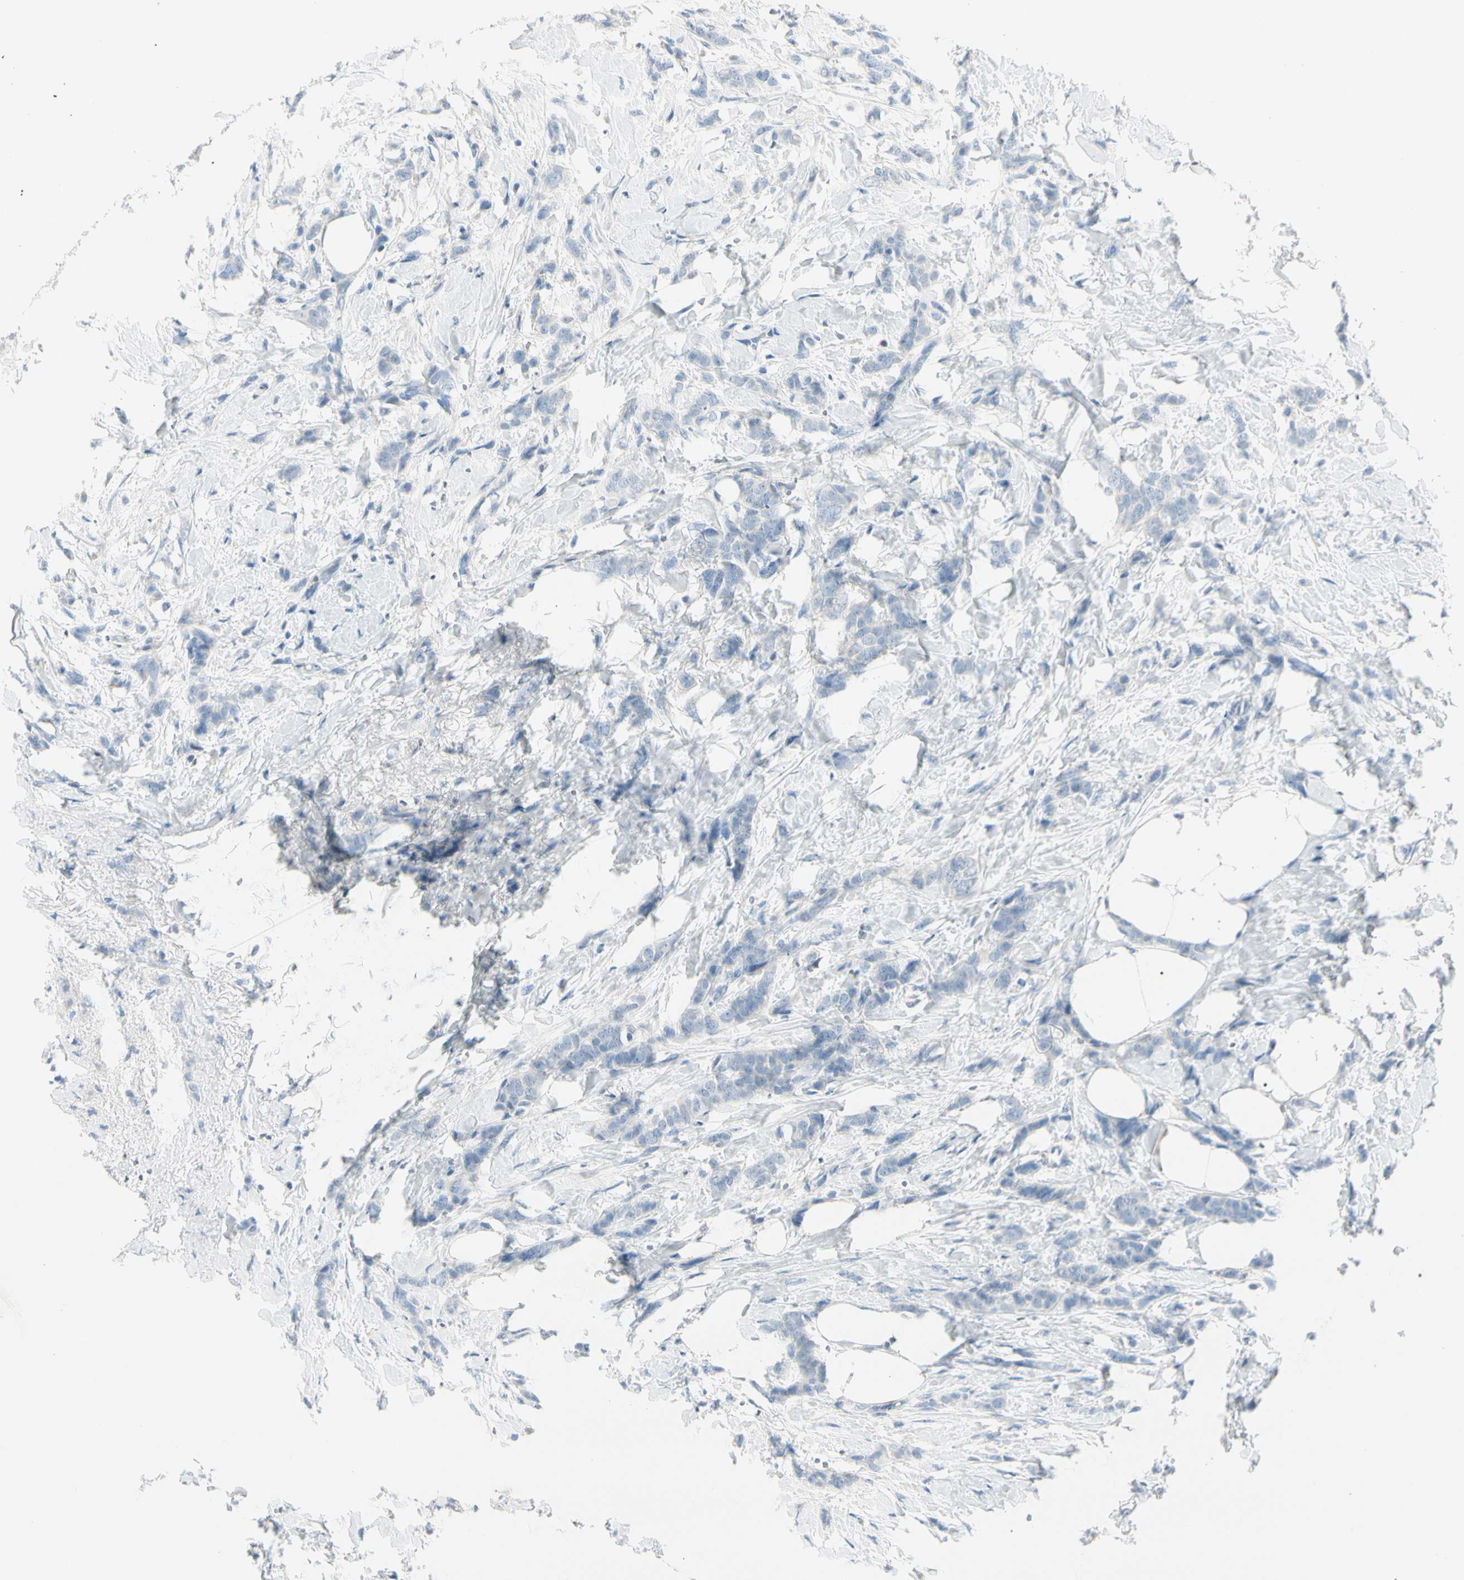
{"staining": {"intensity": "negative", "quantity": "none", "location": "none"}, "tissue": "breast cancer", "cell_type": "Tumor cells", "image_type": "cancer", "snomed": [{"axis": "morphology", "description": "Lobular carcinoma, in situ"}, {"axis": "morphology", "description": "Lobular carcinoma"}, {"axis": "topography", "description": "Breast"}], "caption": "Tumor cells are negative for protein expression in human breast lobular carcinoma in situ.", "gene": "SLC6A15", "patient": {"sex": "female", "age": 41}}